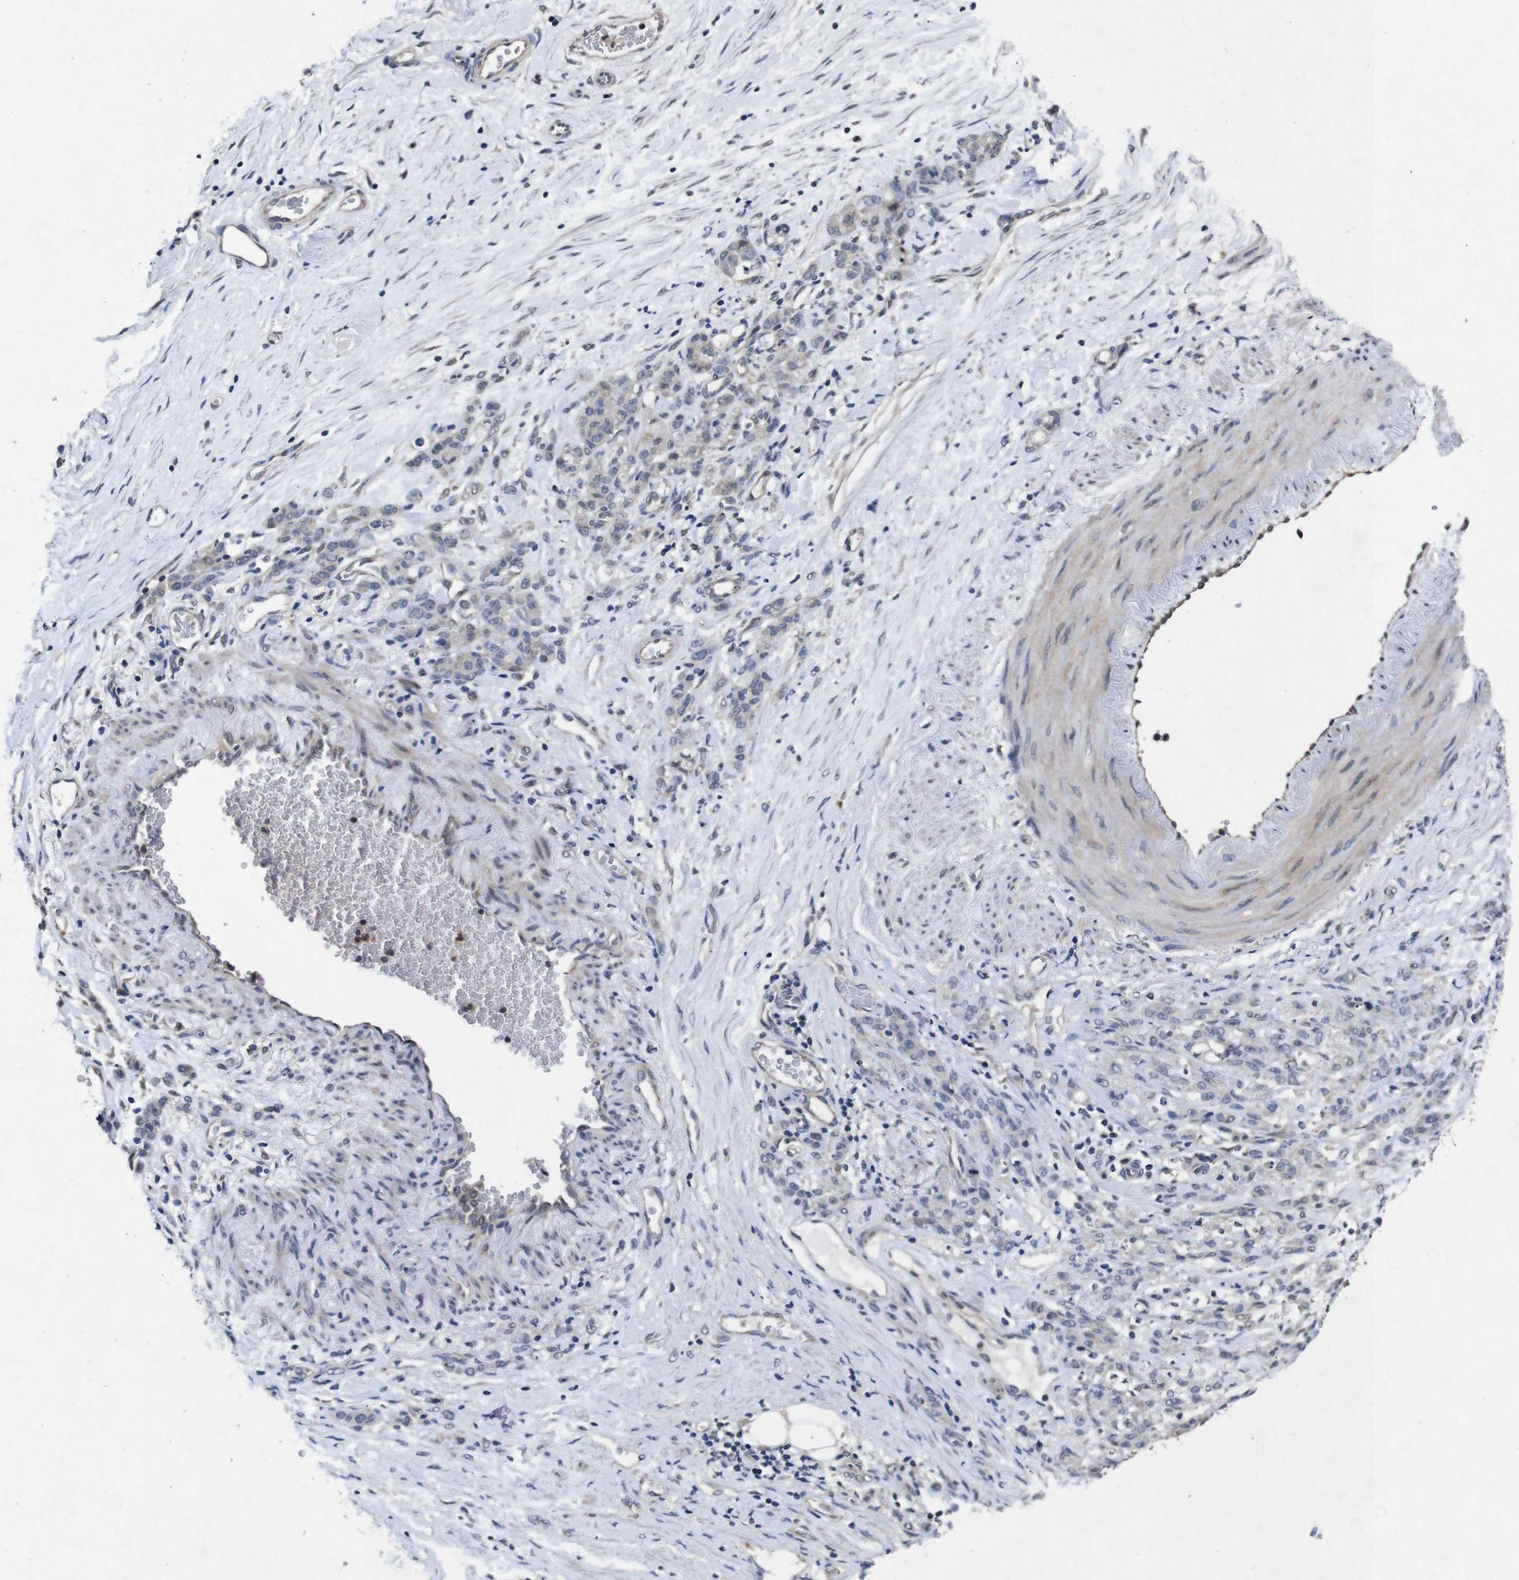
{"staining": {"intensity": "weak", "quantity": "<25%", "location": "cytoplasmic/membranous"}, "tissue": "stomach cancer", "cell_type": "Tumor cells", "image_type": "cancer", "snomed": [{"axis": "morphology", "description": "Adenocarcinoma, NOS"}, {"axis": "topography", "description": "Stomach"}], "caption": "Immunohistochemical staining of human stomach cancer (adenocarcinoma) exhibits no significant staining in tumor cells.", "gene": "AKT3", "patient": {"sex": "male", "age": 82}}